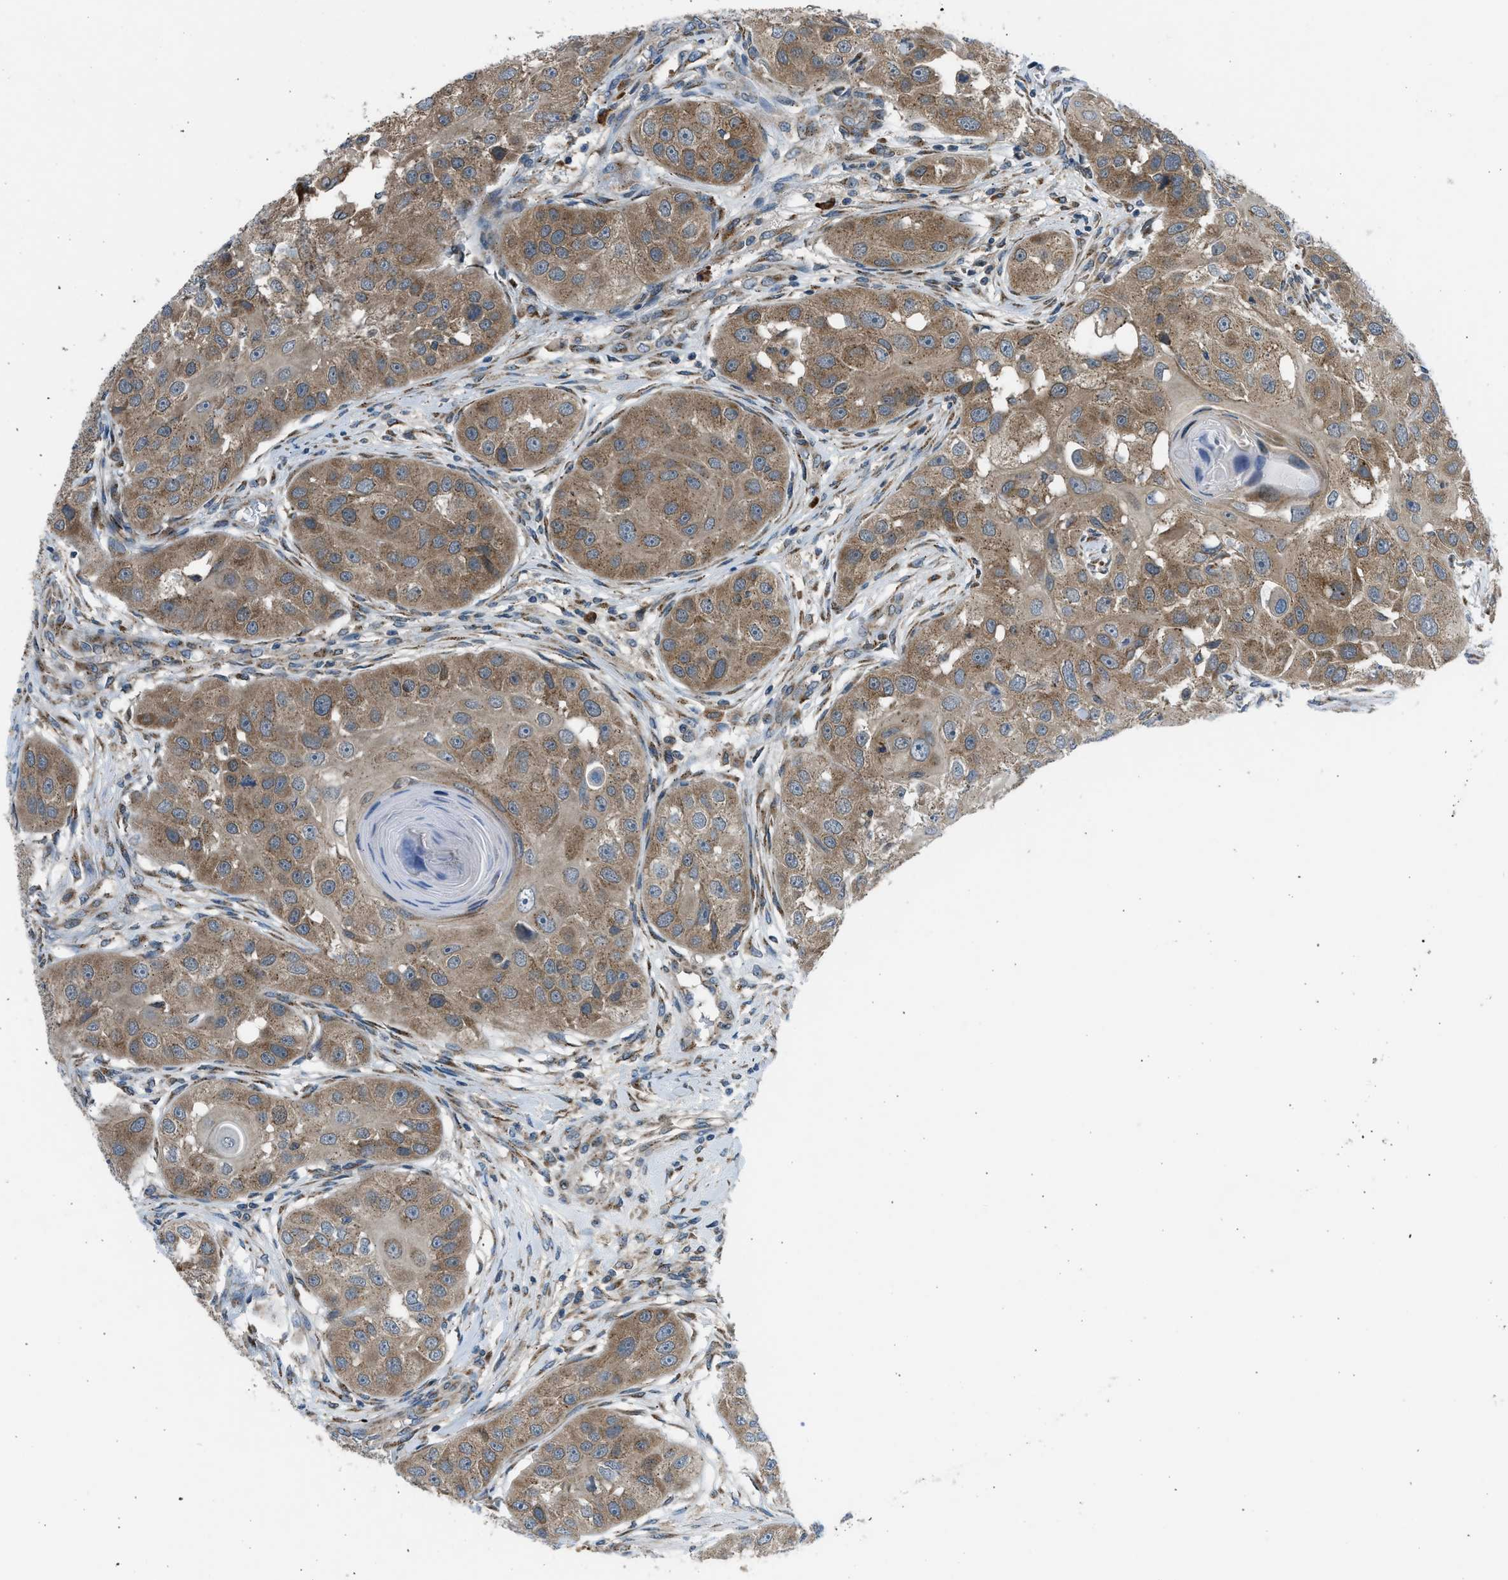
{"staining": {"intensity": "moderate", "quantity": ">75%", "location": "cytoplasmic/membranous"}, "tissue": "head and neck cancer", "cell_type": "Tumor cells", "image_type": "cancer", "snomed": [{"axis": "morphology", "description": "Normal tissue, NOS"}, {"axis": "morphology", "description": "Squamous cell carcinoma, NOS"}, {"axis": "topography", "description": "Skeletal muscle"}, {"axis": "topography", "description": "Head-Neck"}], "caption": "A histopathology image of squamous cell carcinoma (head and neck) stained for a protein reveals moderate cytoplasmic/membranous brown staining in tumor cells.", "gene": "EDARADD", "patient": {"sex": "male", "age": 51}}